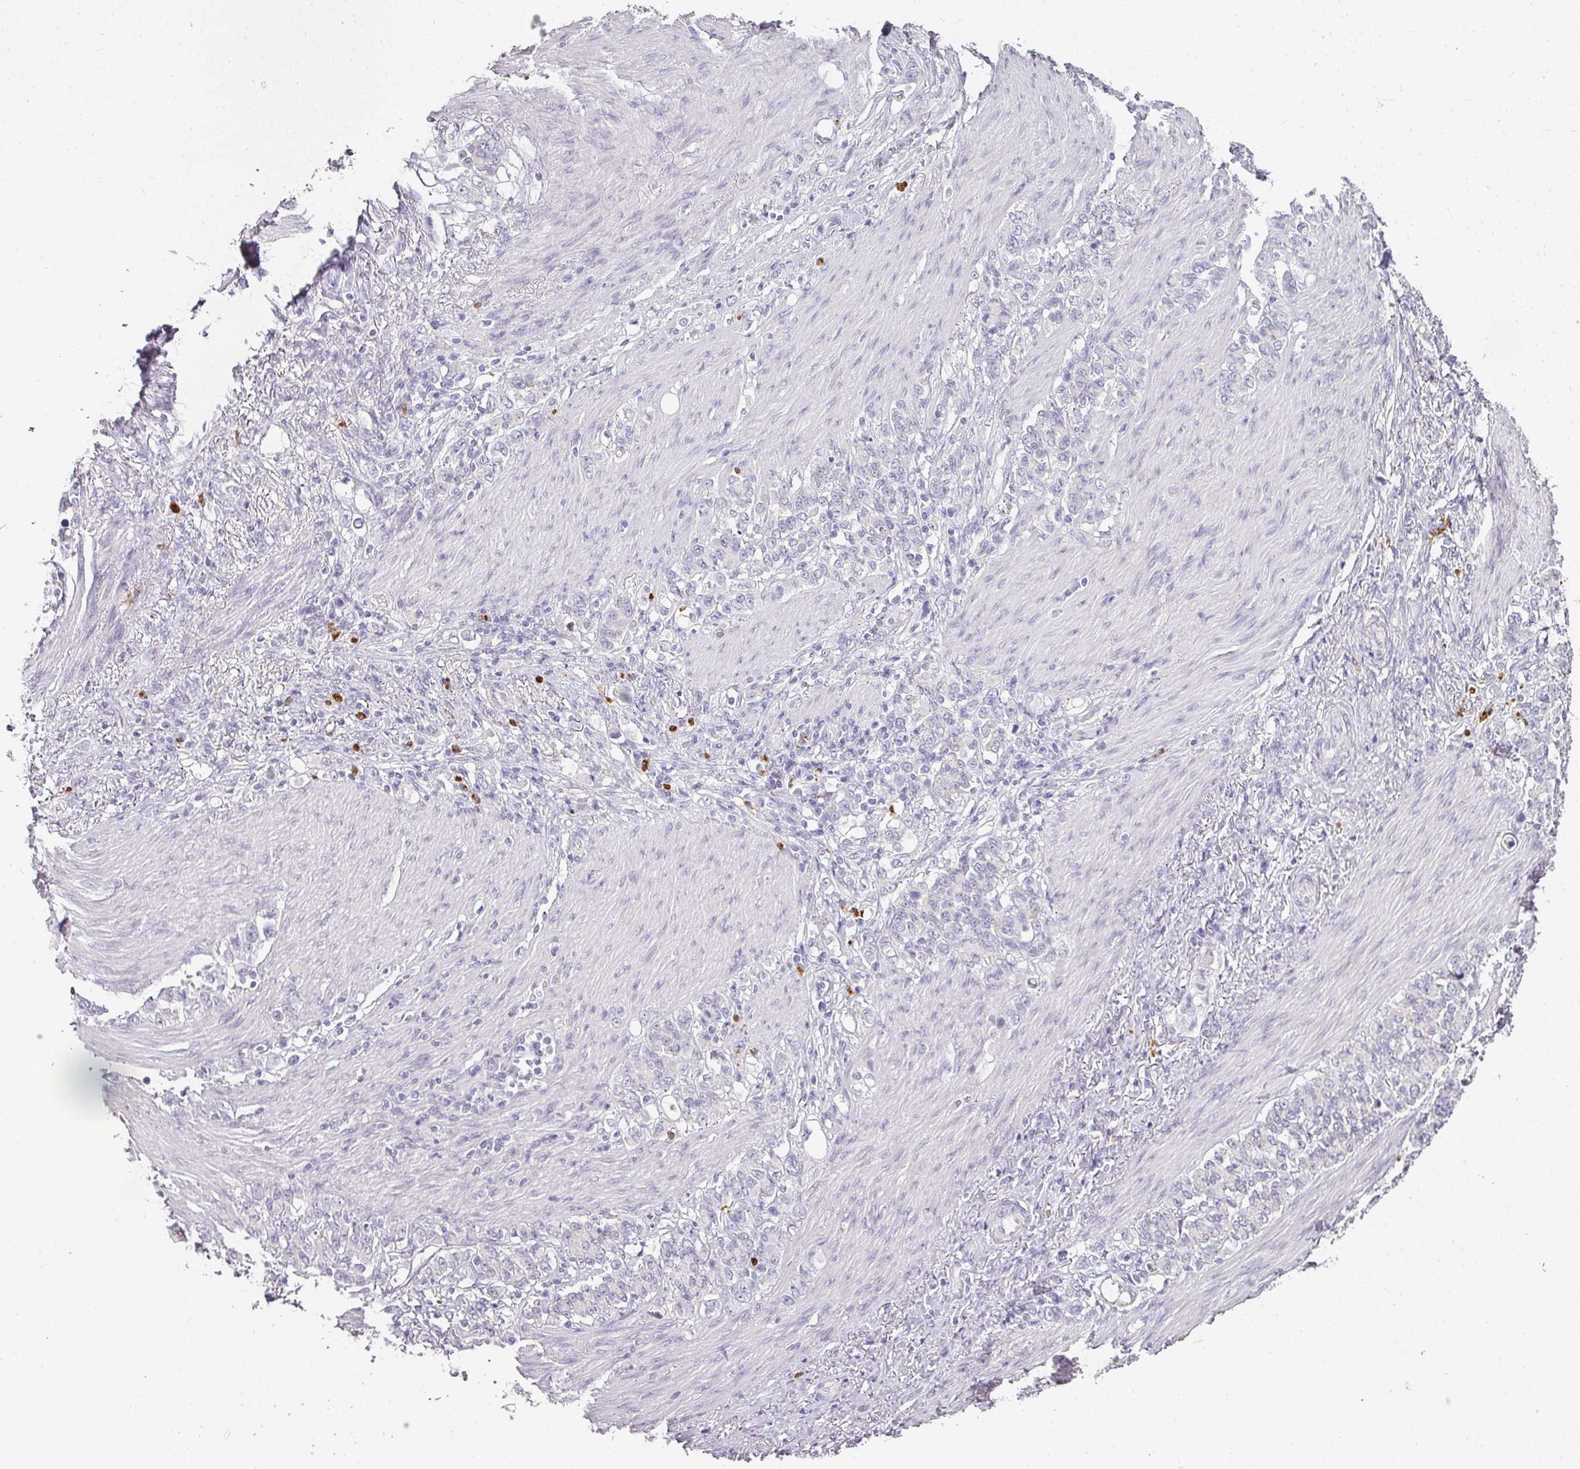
{"staining": {"intensity": "negative", "quantity": "none", "location": "none"}, "tissue": "stomach cancer", "cell_type": "Tumor cells", "image_type": "cancer", "snomed": [{"axis": "morphology", "description": "Adenocarcinoma, NOS"}, {"axis": "topography", "description": "Stomach"}], "caption": "High magnification brightfield microscopy of stomach adenocarcinoma stained with DAB (brown) and counterstained with hematoxylin (blue): tumor cells show no significant positivity. (Immunohistochemistry (ihc), brightfield microscopy, high magnification).", "gene": "CAMP", "patient": {"sex": "female", "age": 79}}